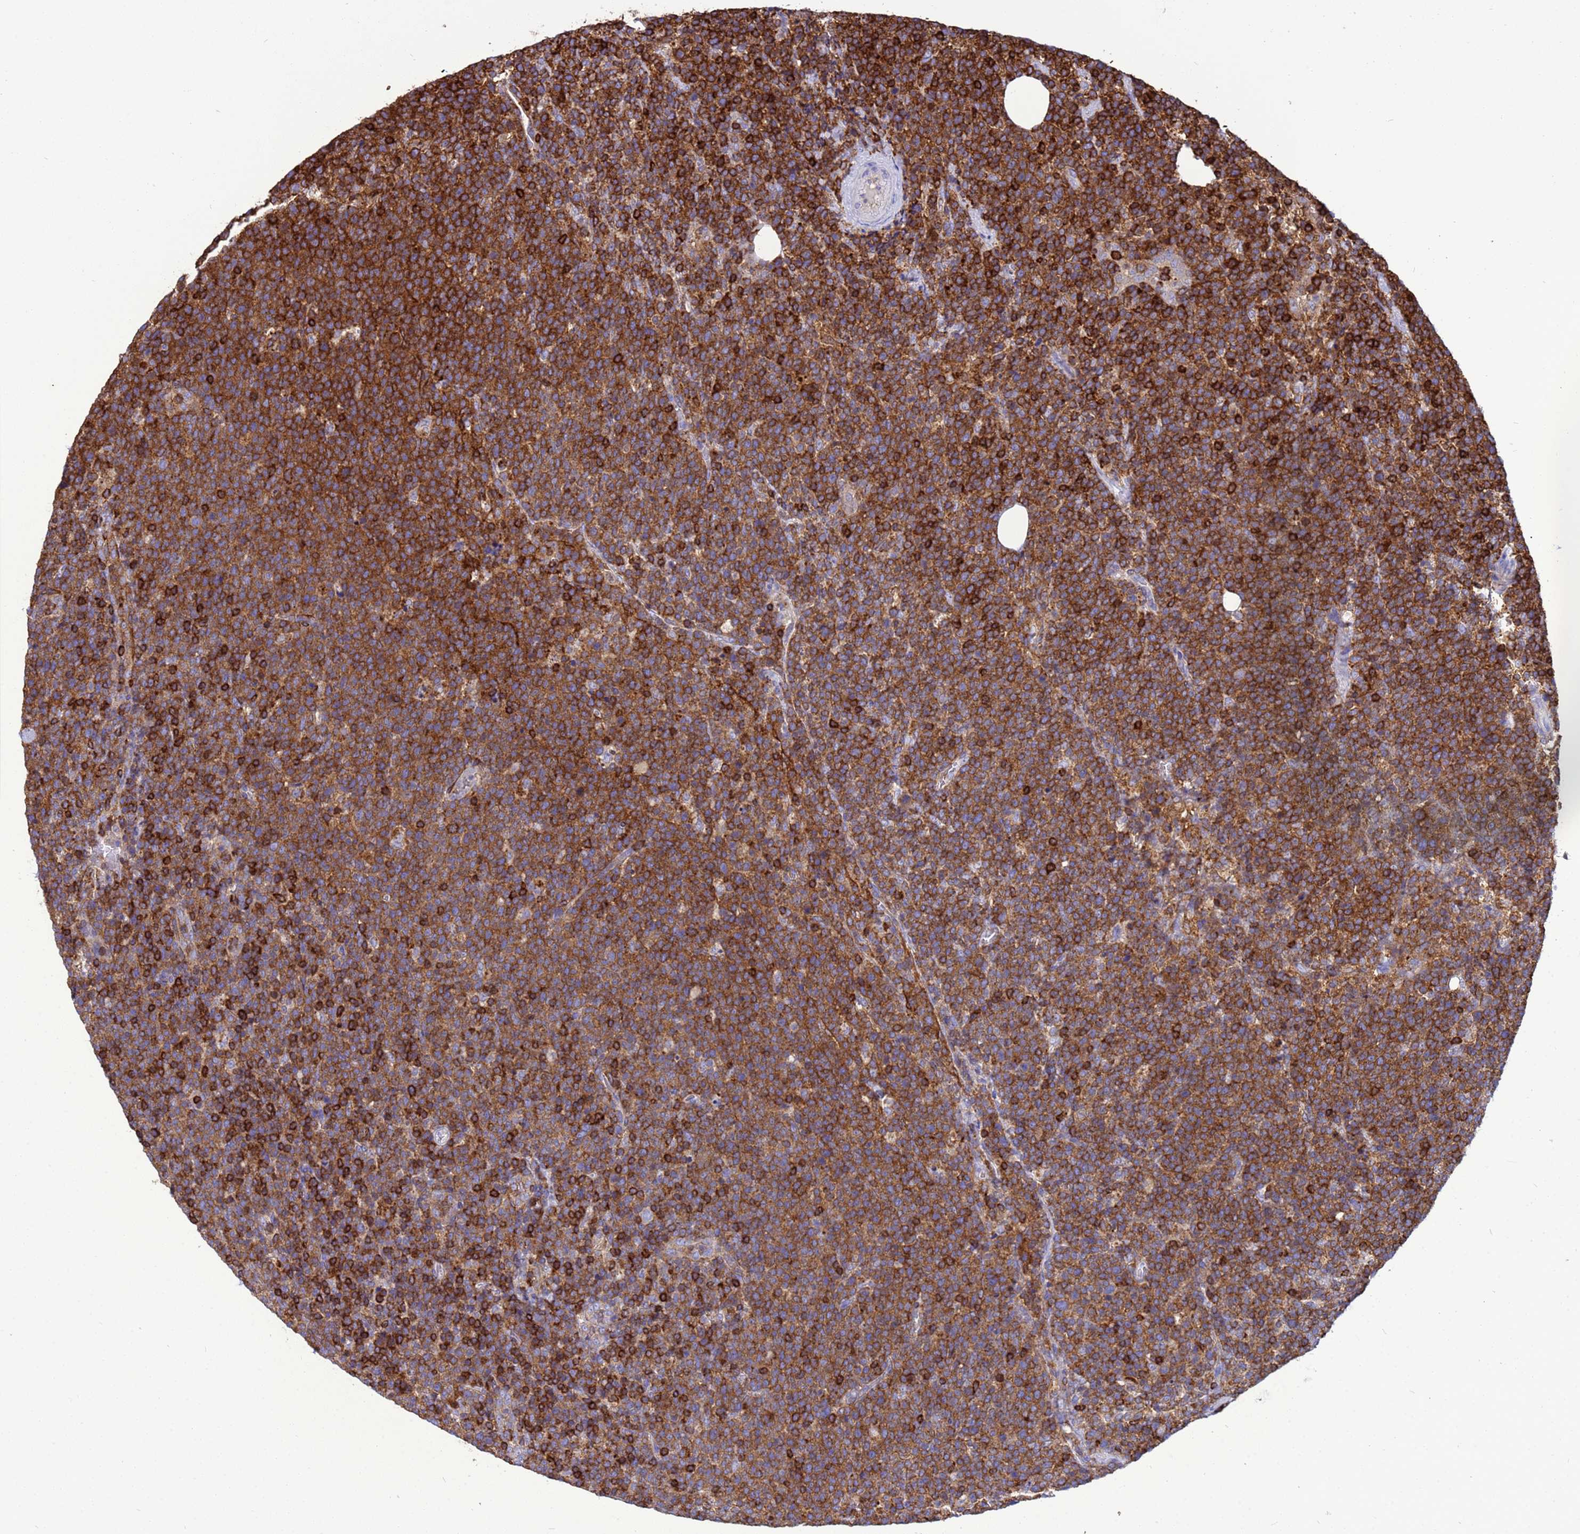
{"staining": {"intensity": "strong", "quantity": ">75%", "location": "cytoplasmic/membranous"}, "tissue": "lymphoma", "cell_type": "Tumor cells", "image_type": "cancer", "snomed": [{"axis": "morphology", "description": "Malignant lymphoma, non-Hodgkin's type, High grade"}, {"axis": "topography", "description": "Lymph node"}], "caption": "Immunohistochemistry (IHC) micrograph of neoplastic tissue: malignant lymphoma, non-Hodgkin's type (high-grade) stained using immunohistochemistry (IHC) displays high levels of strong protein expression localized specifically in the cytoplasmic/membranous of tumor cells, appearing as a cytoplasmic/membranous brown color.", "gene": "EZR", "patient": {"sex": "male", "age": 61}}